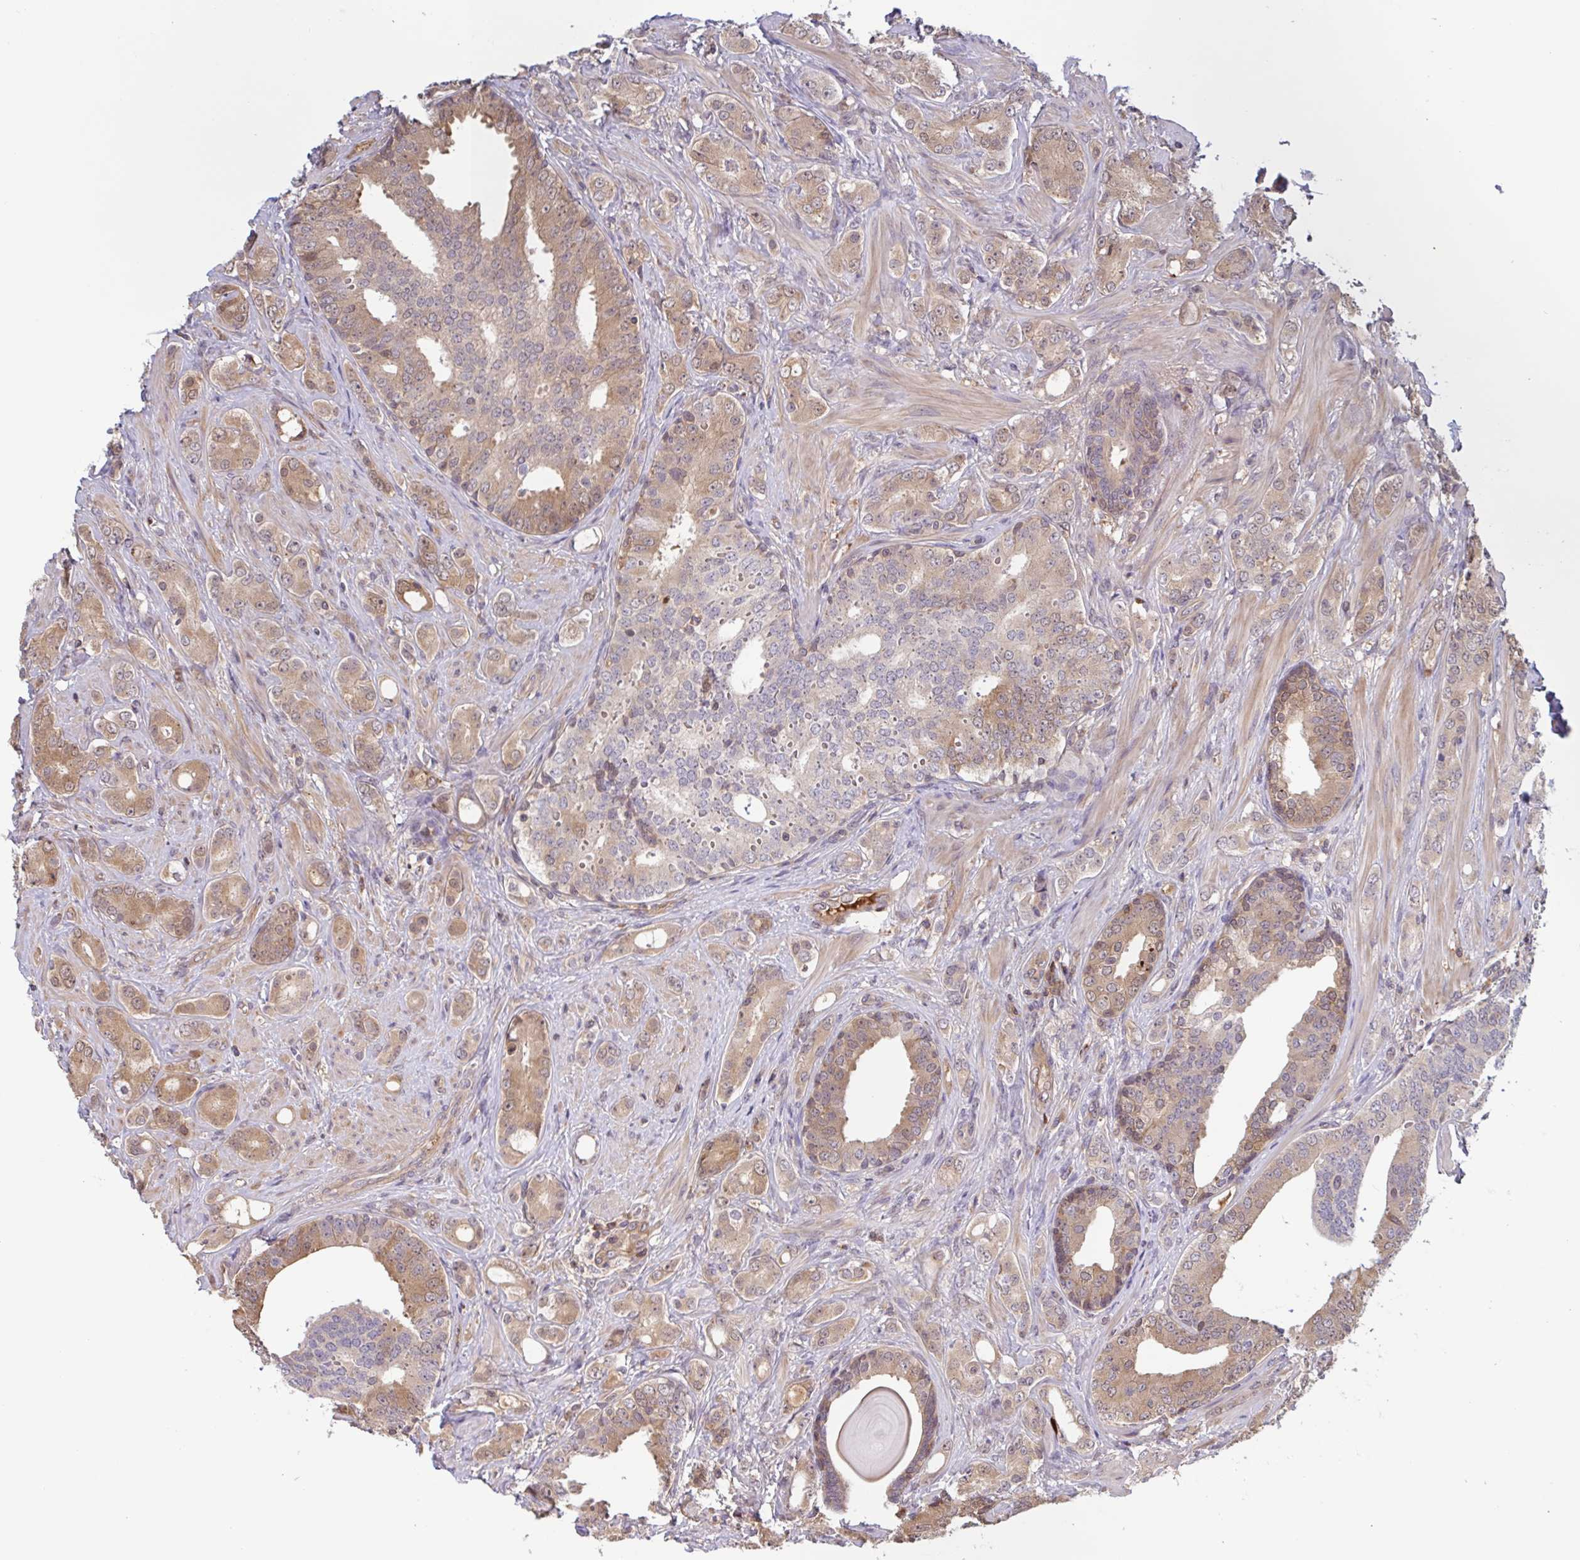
{"staining": {"intensity": "weak", "quantity": ">75%", "location": "cytoplasmic/membranous,nuclear"}, "tissue": "prostate cancer", "cell_type": "Tumor cells", "image_type": "cancer", "snomed": [{"axis": "morphology", "description": "Adenocarcinoma, High grade"}, {"axis": "topography", "description": "Prostate"}], "caption": "Prostate cancer (high-grade adenocarcinoma) was stained to show a protein in brown. There is low levels of weak cytoplasmic/membranous and nuclear positivity in approximately >75% of tumor cells.", "gene": "OTOP2", "patient": {"sex": "male", "age": 62}}